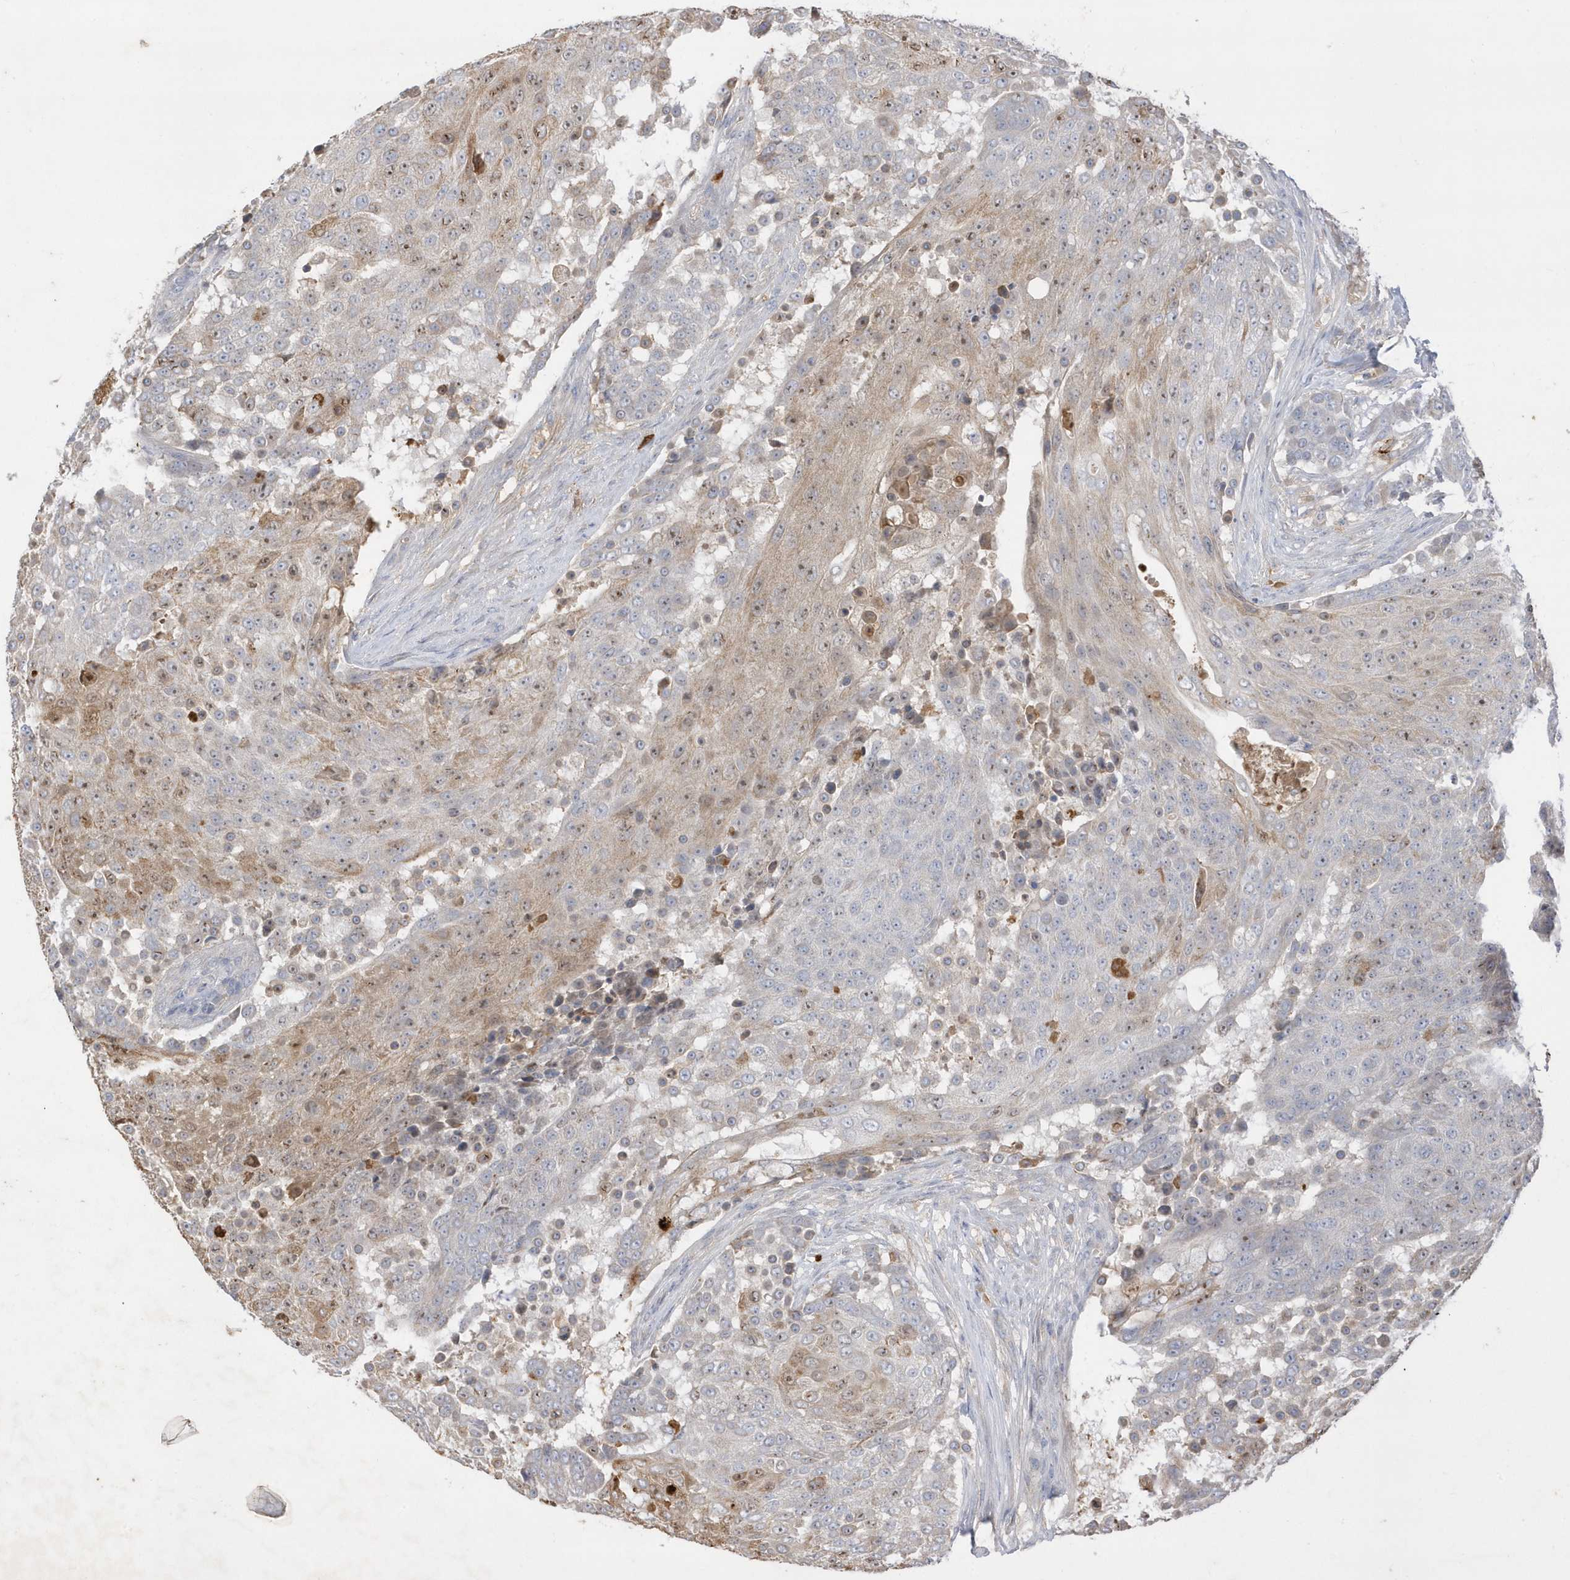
{"staining": {"intensity": "weak", "quantity": "<25%", "location": "cytoplasmic/membranous"}, "tissue": "urothelial cancer", "cell_type": "Tumor cells", "image_type": "cancer", "snomed": [{"axis": "morphology", "description": "Urothelial carcinoma, High grade"}, {"axis": "topography", "description": "Urinary bladder"}], "caption": "Immunohistochemistry (IHC) photomicrograph of neoplastic tissue: urothelial cancer stained with DAB (3,3'-diaminobenzidine) reveals no significant protein staining in tumor cells. (DAB (3,3'-diaminobenzidine) immunohistochemistry visualized using brightfield microscopy, high magnification).", "gene": "DPP9", "patient": {"sex": "female", "age": 63}}